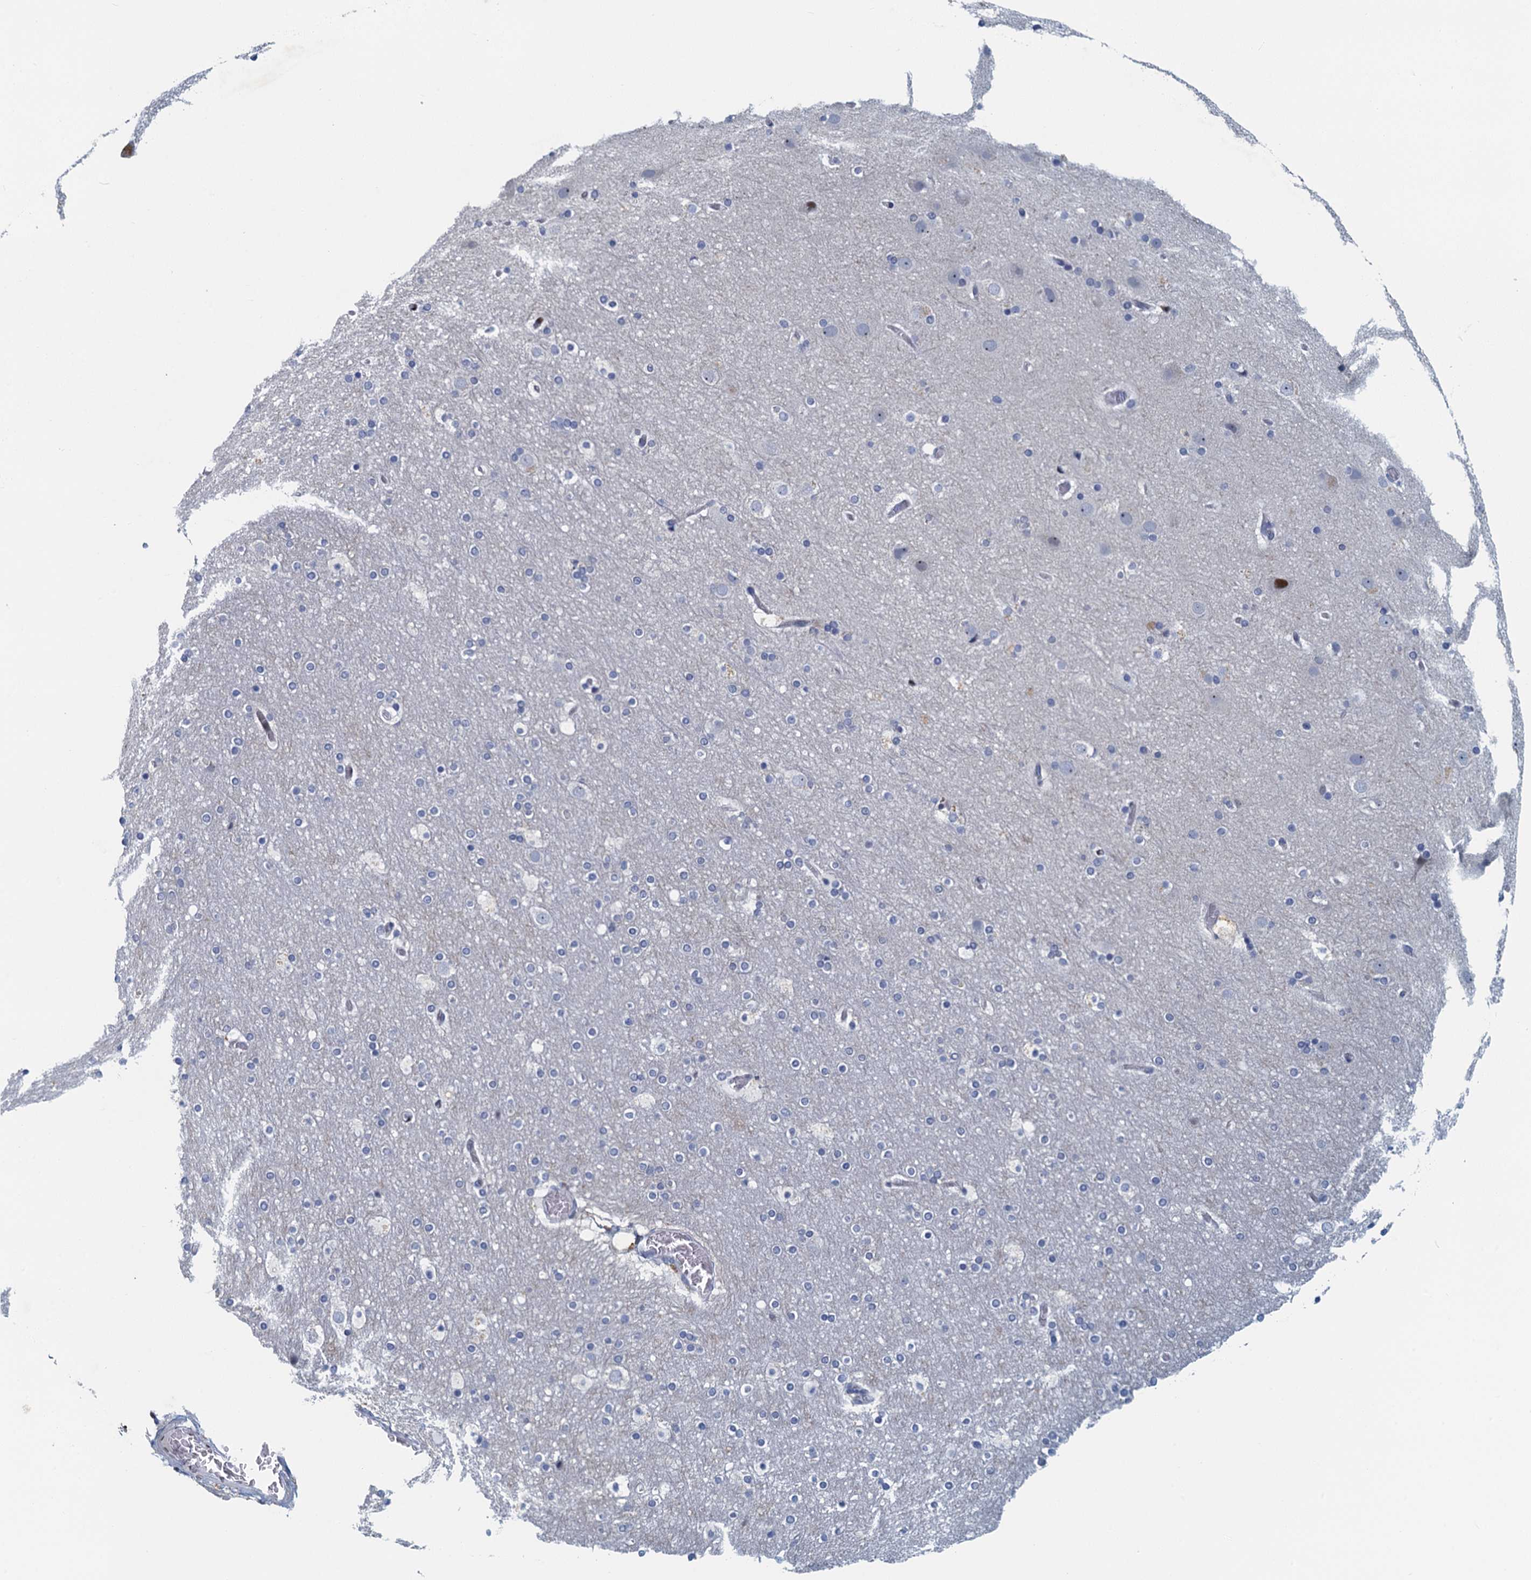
{"staining": {"intensity": "negative", "quantity": "none", "location": "none"}, "tissue": "cerebral cortex", "cell_type": "Endothelial cells", "image_type": "normal", "snomed": [{"axis": "morphology", "description": "Normal tissue, NOS"}, {"axis": "topography", "description": "Cerebral cortex"}], "caption": "Immunohistochemical staining of normal human cerebral cortex demonstrates no significant positivity in endothelial cells.", "gene": "ANKRD13D", "patient": {"sex": "male", "age": 57}}